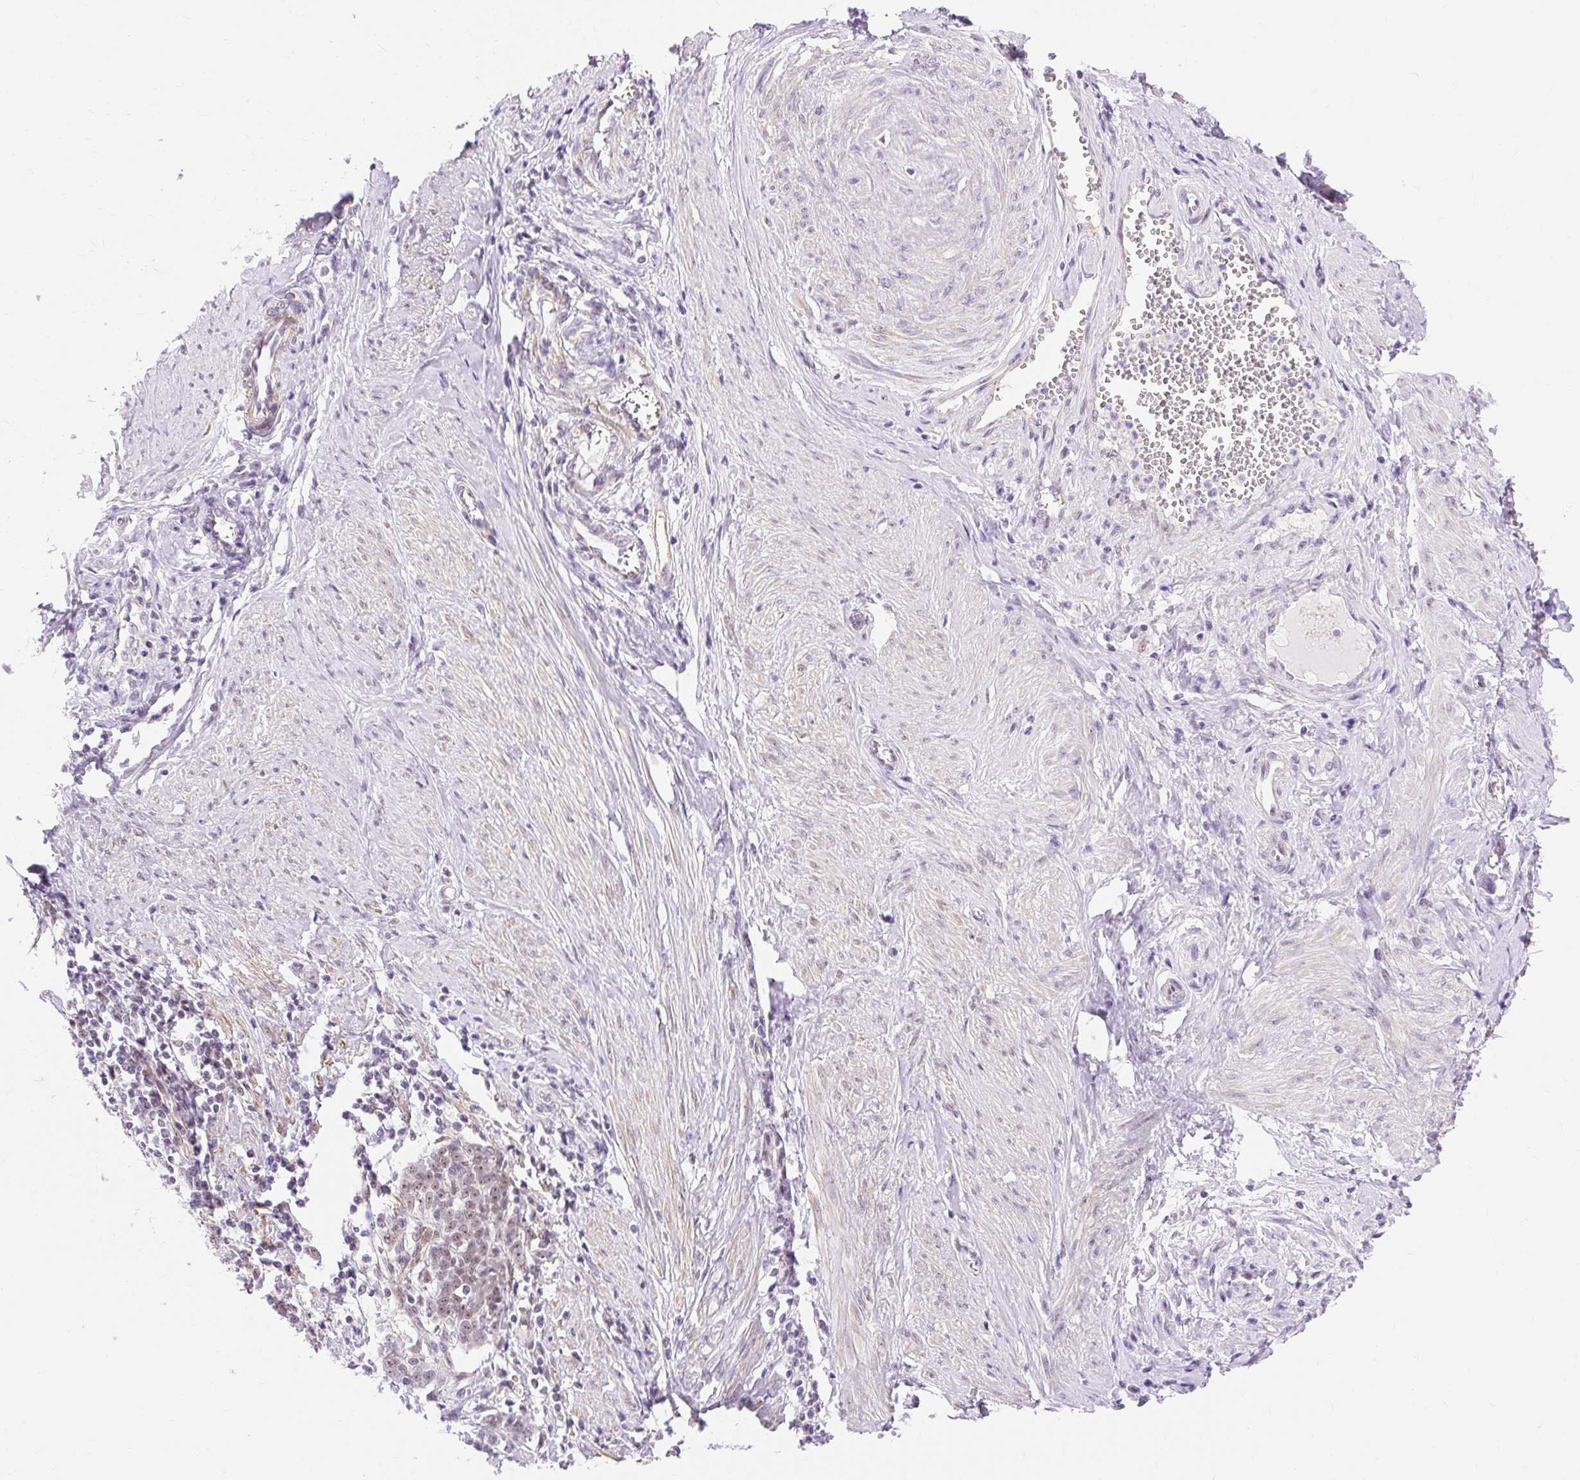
{"staining": {"intensity": "weak", "quantity": ">75%", "location": "nuclear"}, "tissue": "cervical cancer", "cell_type": "Tumor cells", "image_type": "cancer", "snomed": [{"axis": "morphology", "description": "Squamous cell carcinoma, NOS"}, {"axis": "topography", "description": "Cervix"}], "caption": "Immunohistochemical staining of cervical cancer exhibits low levels of weak nuclear expression in about >75% of tumor cells. The protein of interest is stained brown, and the nuclei are stained in blue (DAB (3,3'-diaminobenzidine) IHC with brightfield microscopy, high magnification).", "gene": "OBP2A", "patient": {"sex": "female", "age": 39}}